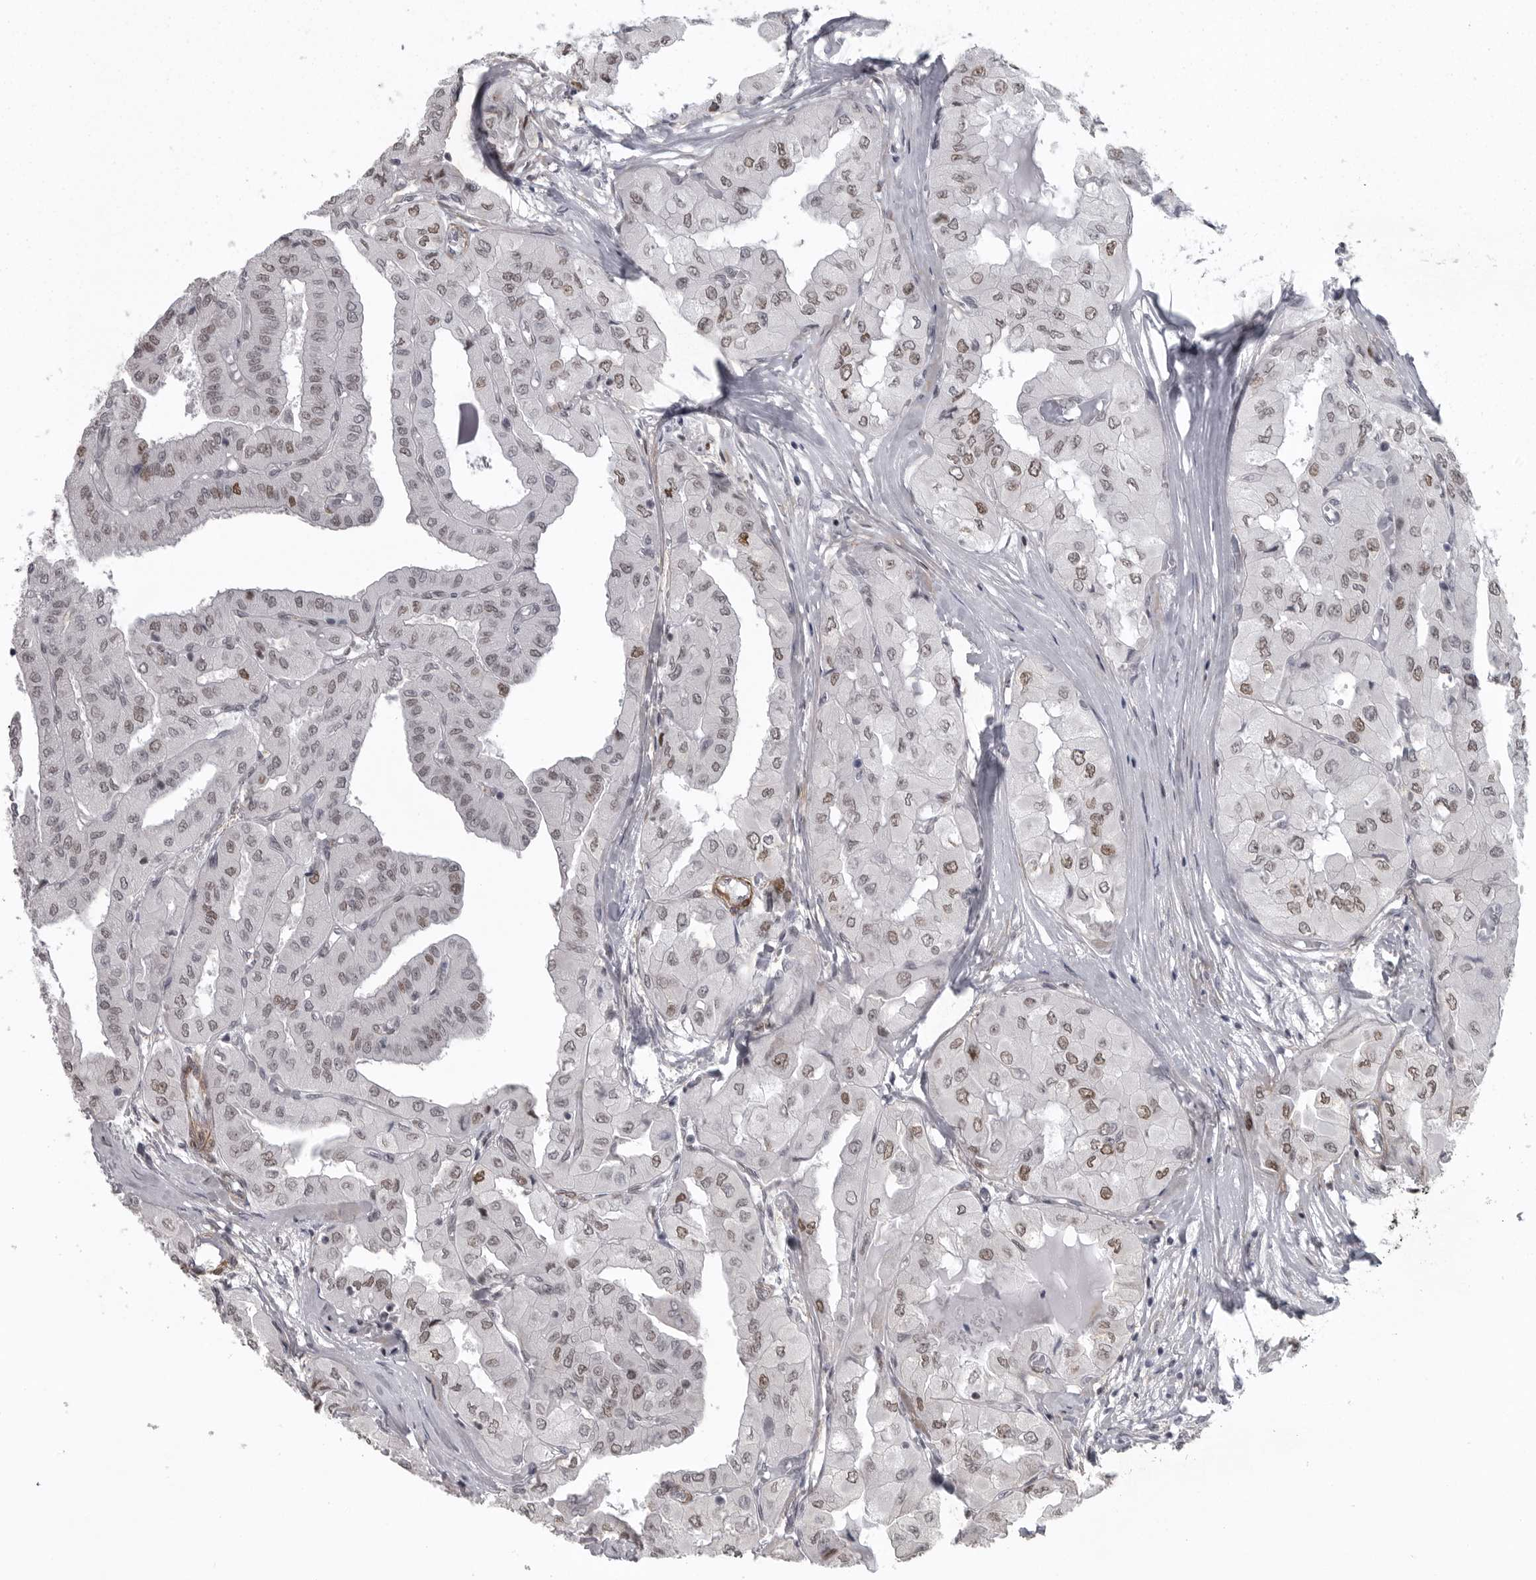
{"staining": {"intensity": "weak", "quantity": "25%-75%", "location": "nuclear"}, "tissue": "thyroid cancer", "cell_type": "Tumor cells", "image_type": "cancer", "snomed": [{"axis": "morphology", "description": "Papillary adenocarcinoma, NOS"}, {"axis": "topography", "description": "Thyroid gland"}], "caption": "Papillary adenocarcinoma (thyroid) stained with immunohistochemistry (IHC) reveals weak nuclear expression in approximately 25%-75% of tumor cells. (Brightfield microscopy of DAB IHC at high magnification).", "gene": "HMGN3", "patient": {"sex": "female", "age": 59}}